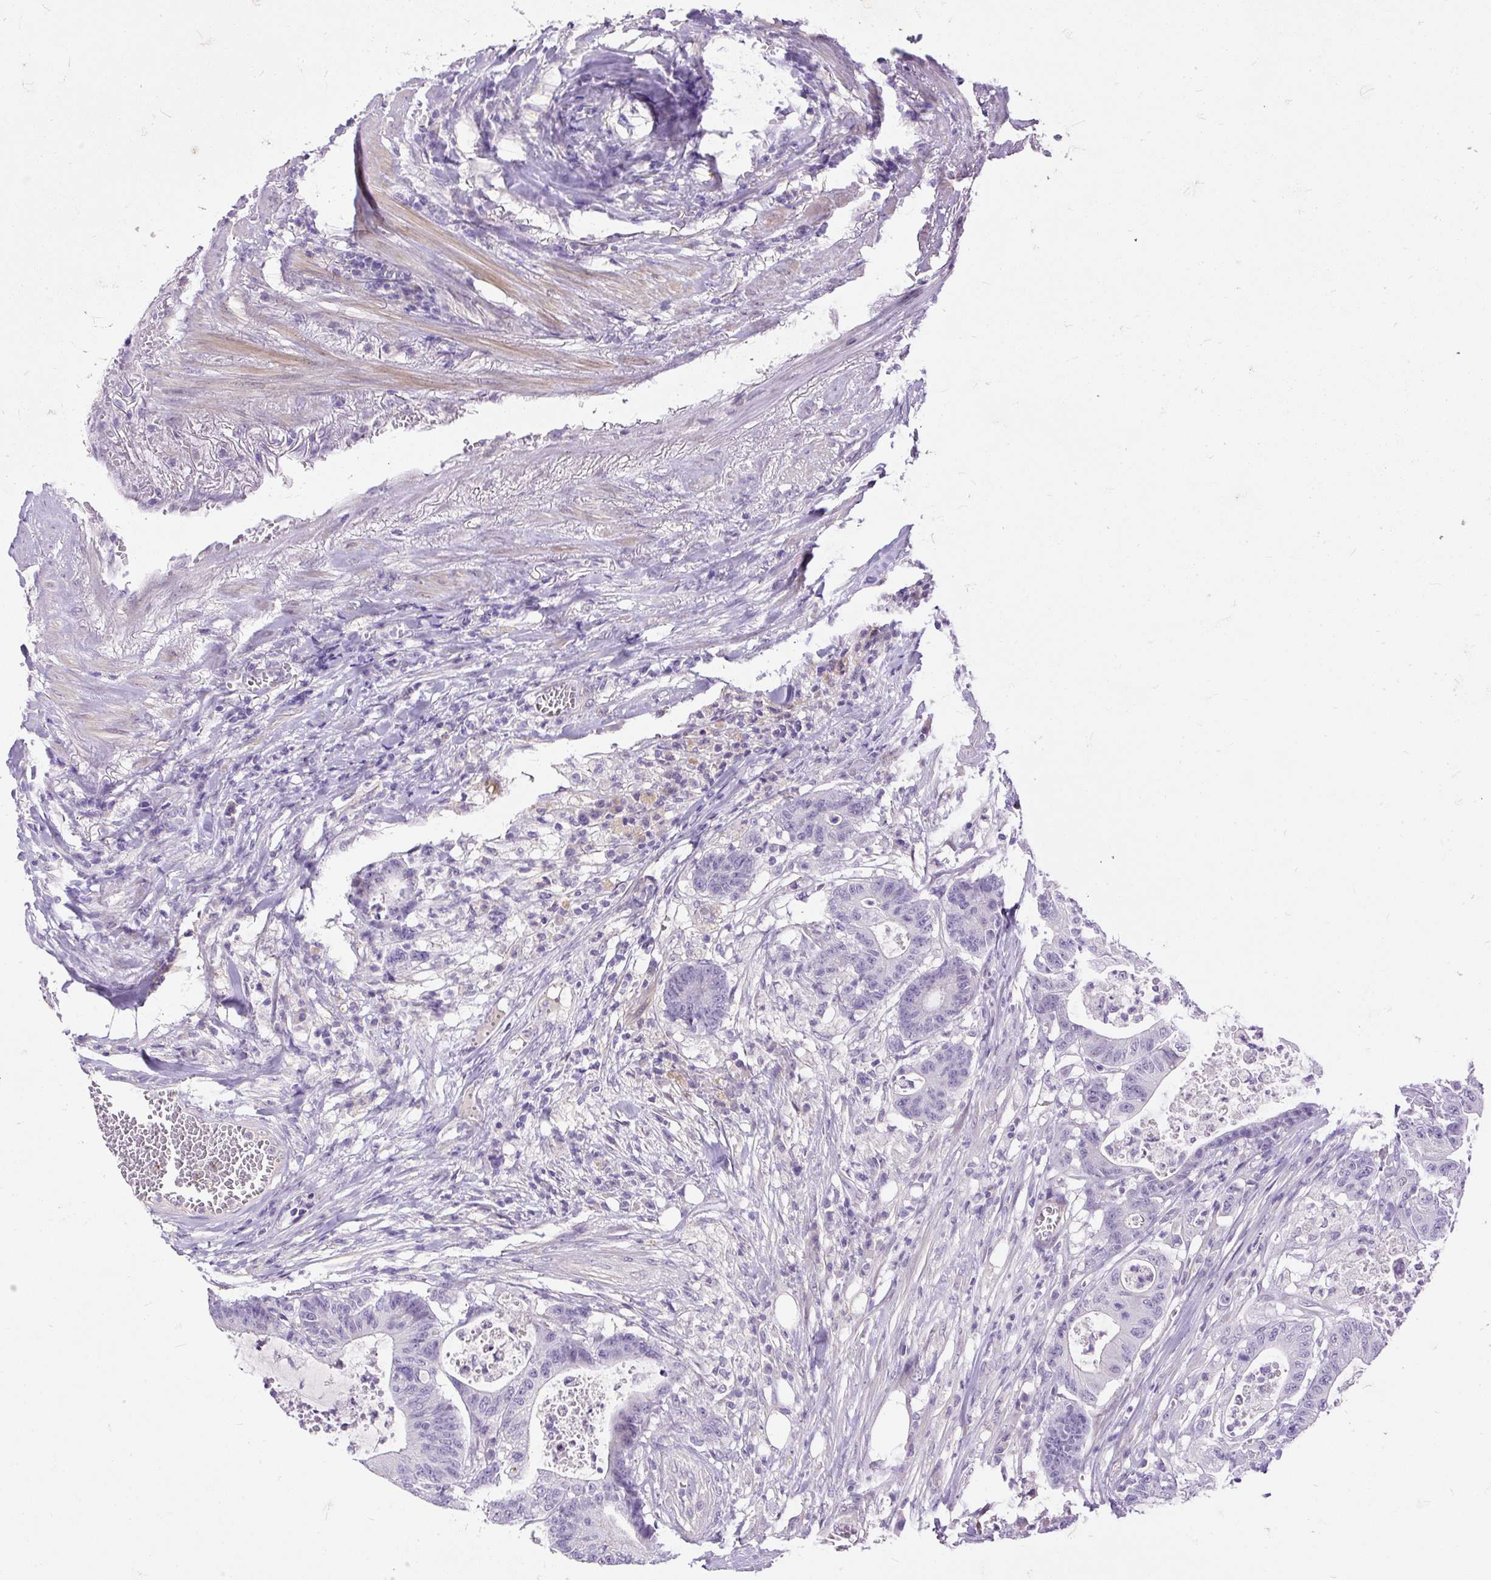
{"staining": {"intensity": "negative", "quantity": "none", "location": "none"}, "tissue": "colorectal cancer", "cell_type": "Tumor cells", "image_type": "cancer", "snomed": [{"axis": "morphology", "description": "Adenocarcinoma, NOS"}, {"axis": "topography", "description": "Colon"}], "caption": "Immunohistochemistry photomicrograph of neoplastic tissue: human colorectal adenocarcinoma stained with DAB (3,3'-diaminobenzidine) exhibits no significant protein positivity in tumor cells.", "gene": "KRTAP20-3", "patient": {"sex": "female", "age": 84}}